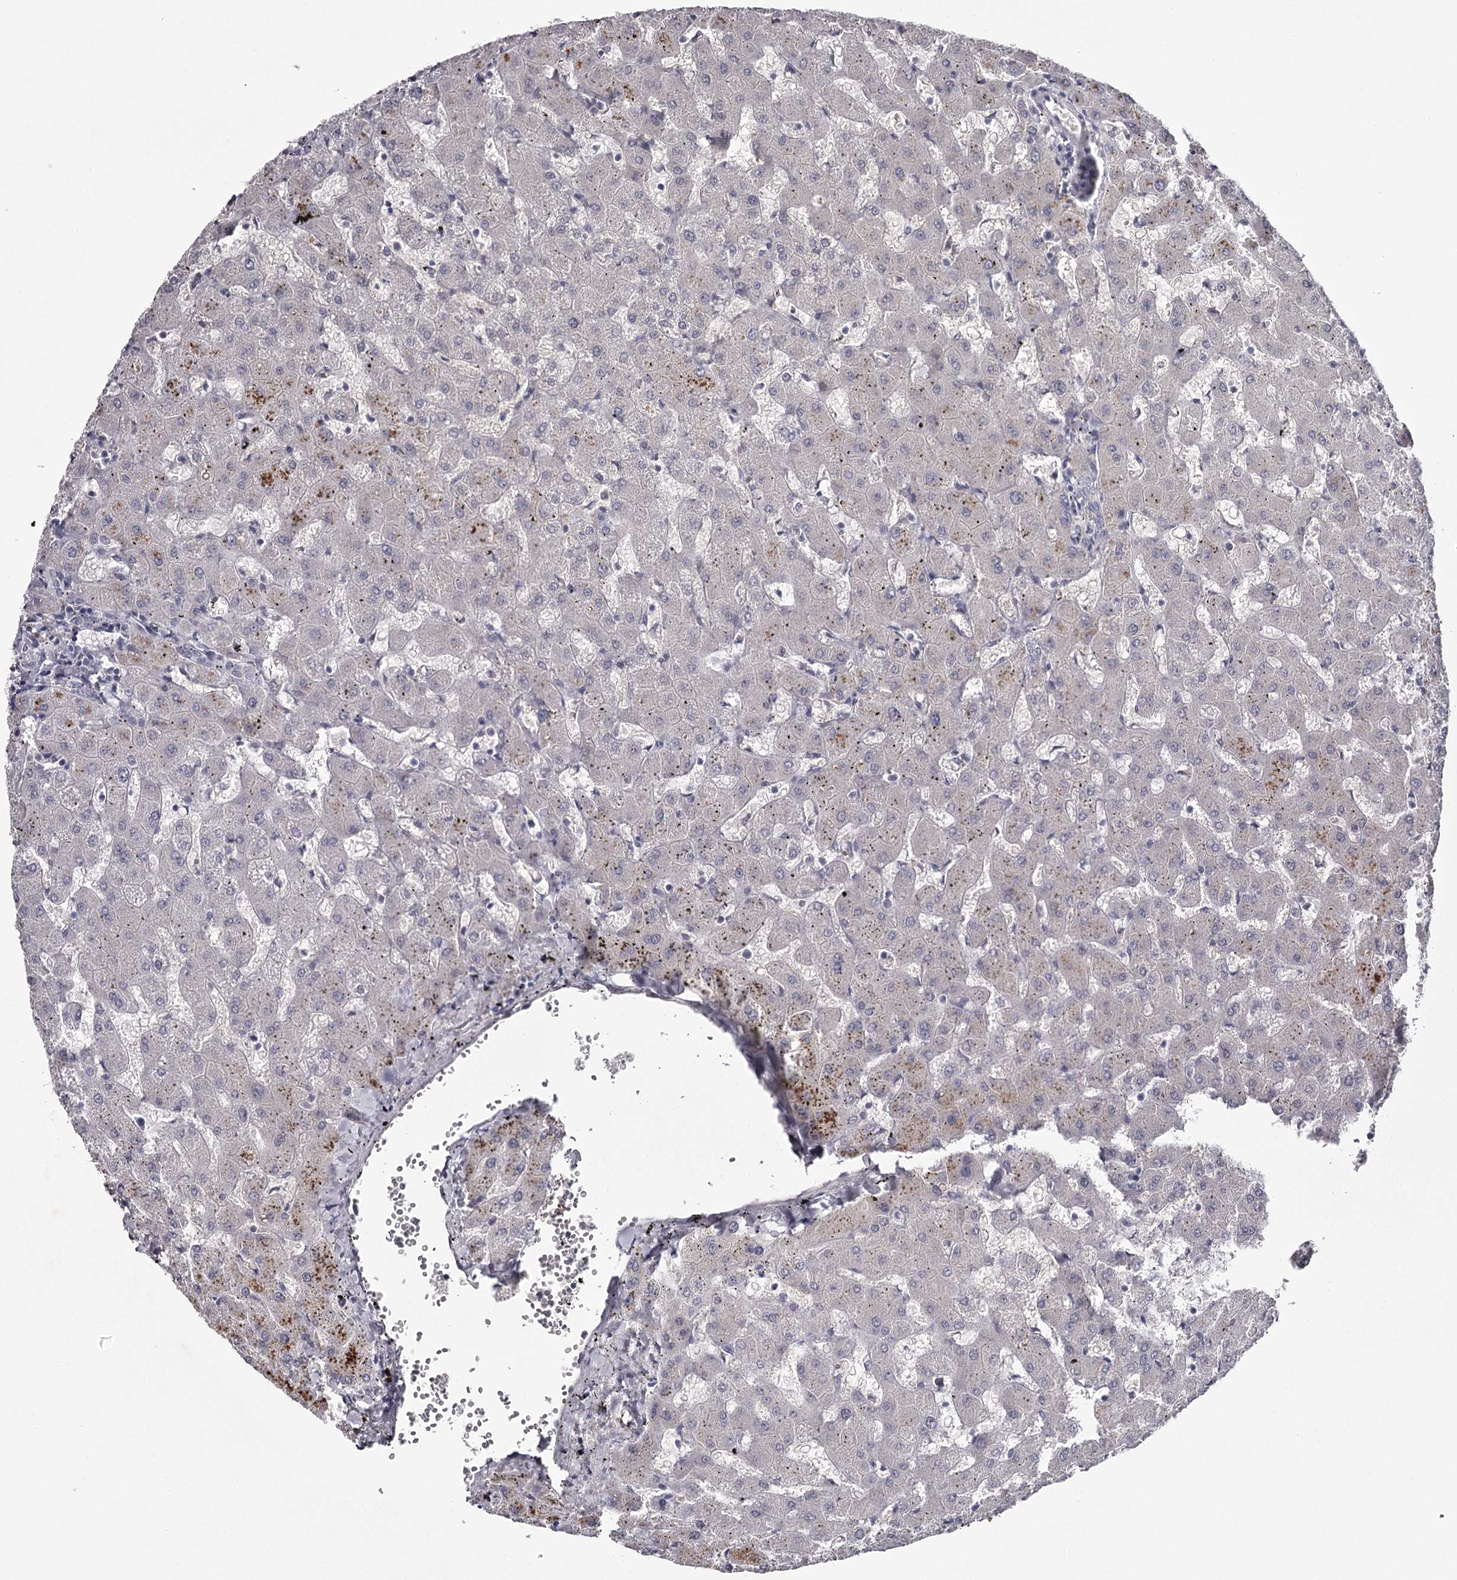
{"staining": {"intensity": "negative", "quantity": "none", "location": "none"}, "tissue": "liver", "cell_type": "Cholangiocytes", "image_type": "normal", "snomed": [{"axis": "morphology", "description": "Normal tissue, NOS"}, {"axis": "topography", "description": "Liver"}], "caption": "IHC photomicrograph of benign human liver stained for a protein (brown), which reveals no staining in cholangiocytes.", "gene": "FDXACB1", "patient": {"sex": "female", "age": 63}}